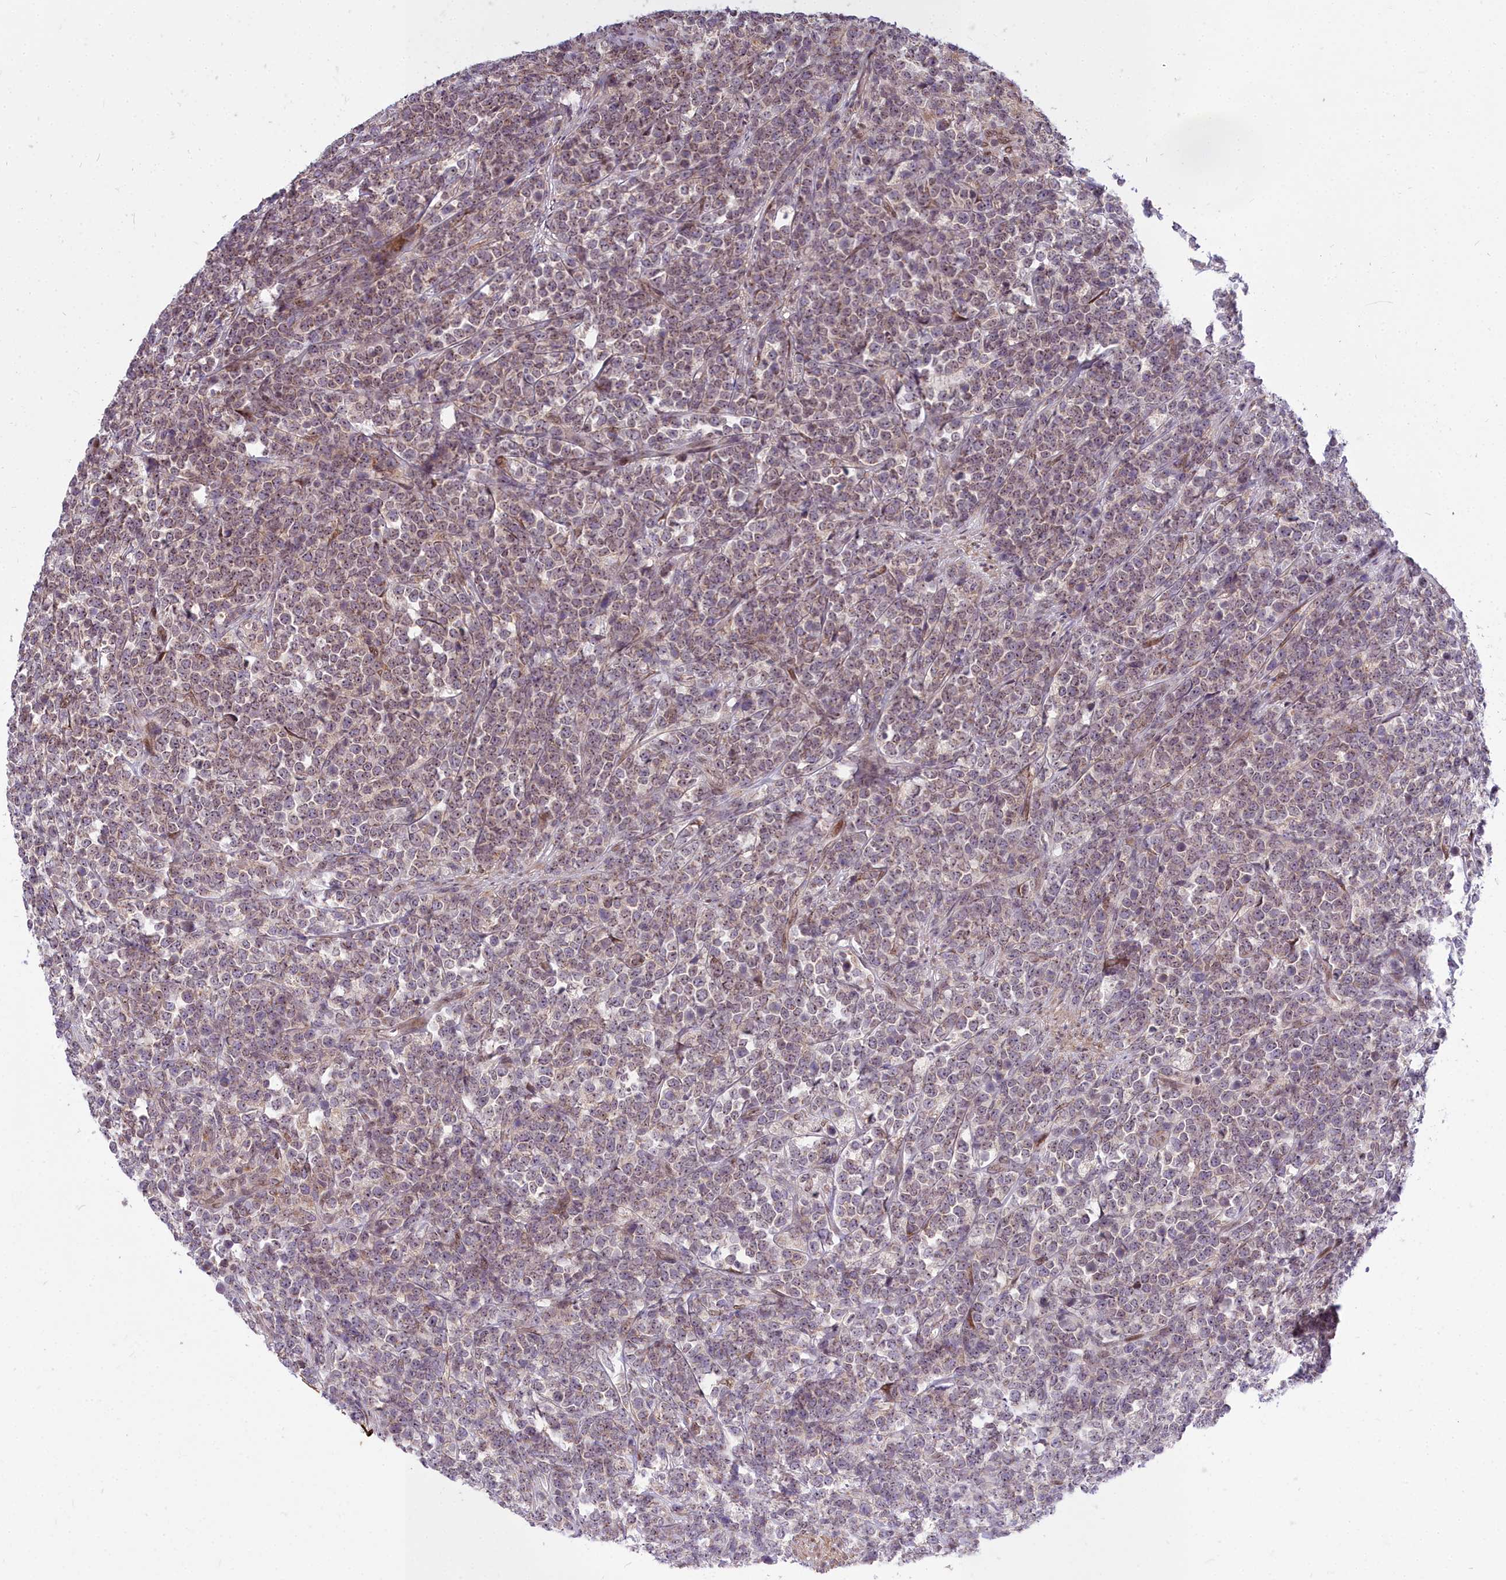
{"staining": {"intensity": "weak", "quantity": "25%-75%", "location": "cytoplasmic/membranous"}, "tissue": "lymphoma", "cell_type": "Tumor cells", "image_type": "cancer", "snomed": [{"axis": "morphology", "description": "Malignant lymphoma, non-Hodgkin's type, High grade"}, {"axis": "topography", "description": "Small intestine"}], "caption": "IHC histopathology image of lymphoma stained for a protein (brown), which displays low levels of weak cytoplasmic/membranous expression in about 25%-75% of tumor cells.", "gene": "ABCB8", "patient": {"sex": "male", "age": 8}}